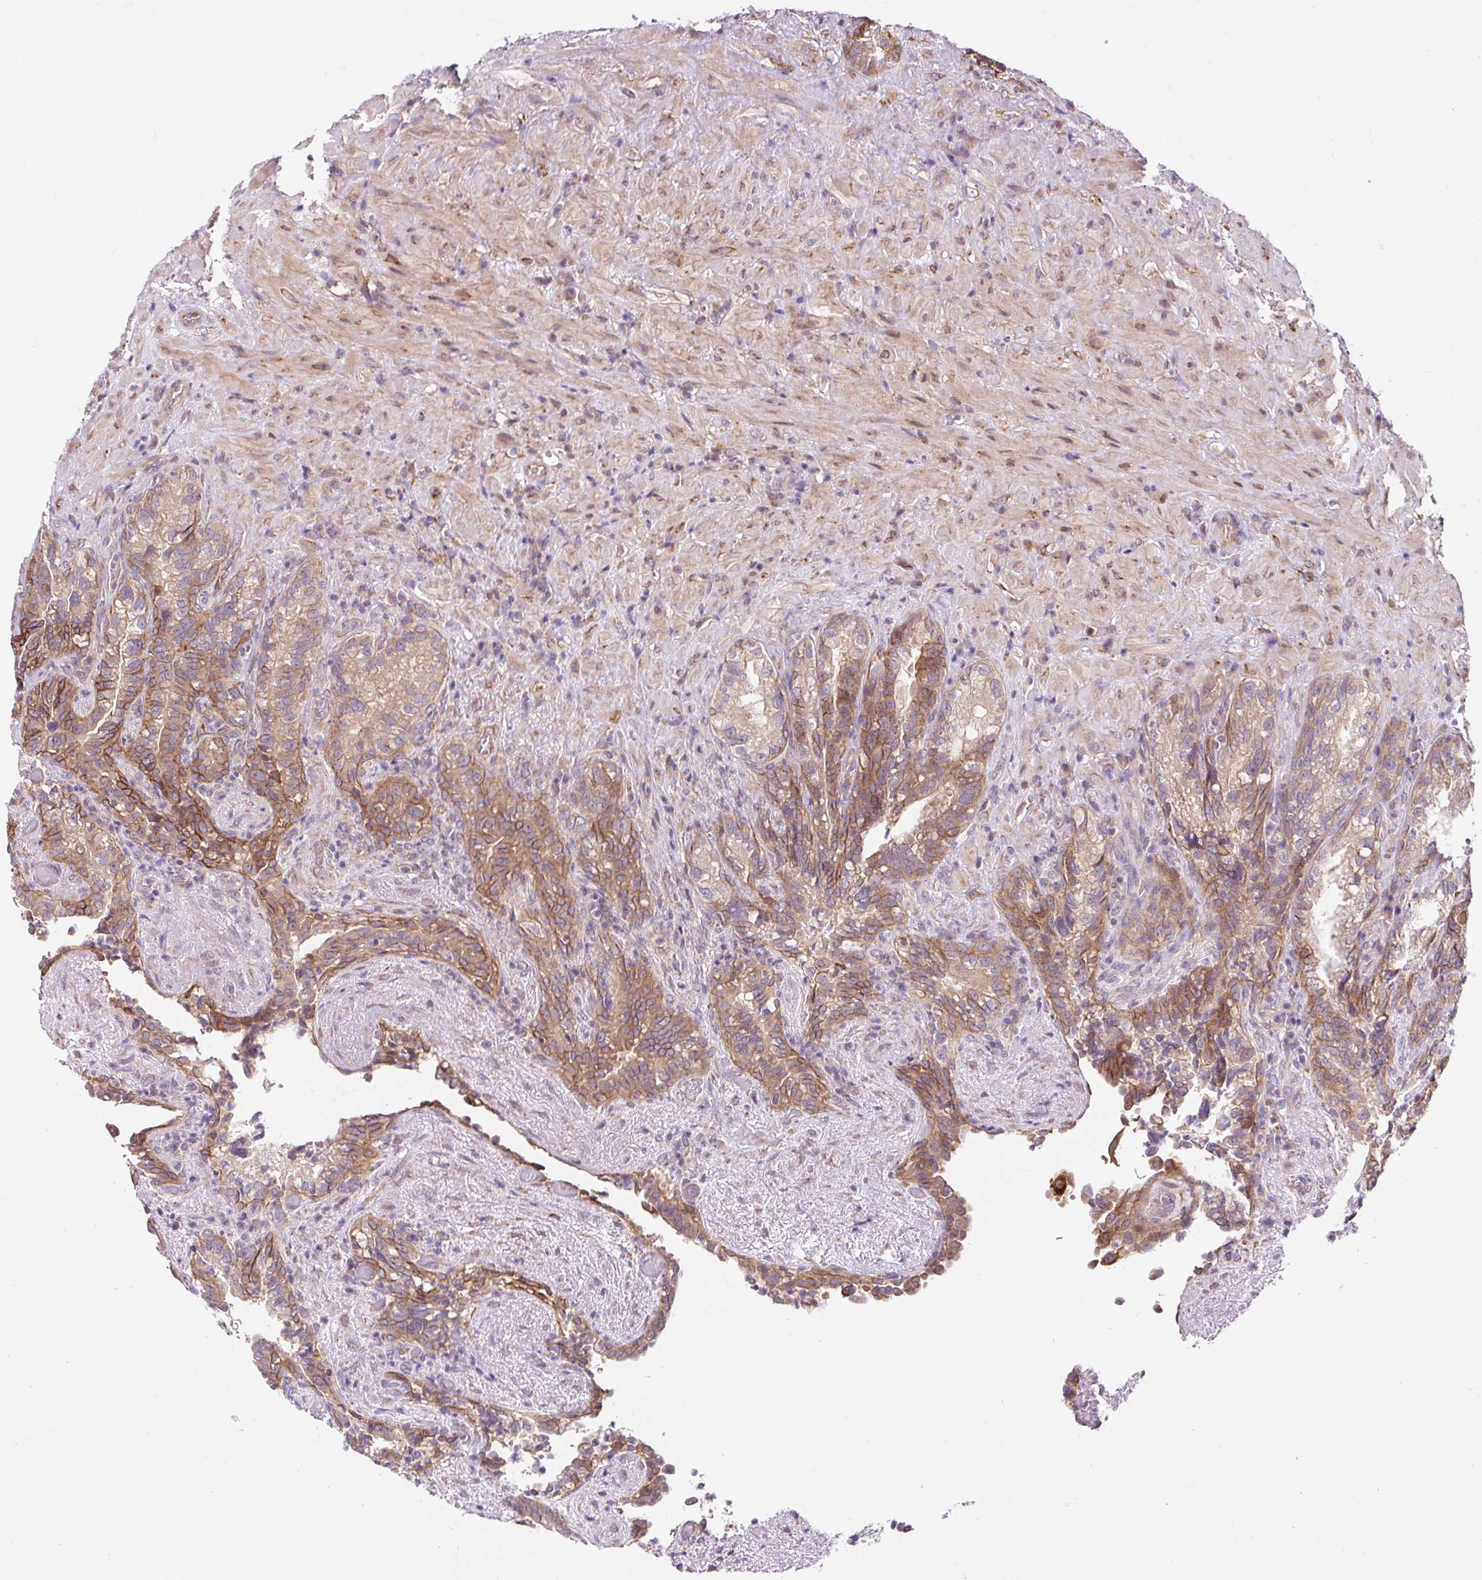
{"staining": {"intensity": "moderate", "quantity": "25%-75%", "location": "cytoplasmic/membranous"}, "tissue": "seminal vesicle", "cell_type": "Glandular cells", "image_type": "normal", "snomed": [{"axis": "morphology", "description": "Normal tissue, NOS"}, {"axis": "topography", "description": "Seminal veicle"}], "caption": "Glandular cells reveal medium levels of moderate cytoplasmic/membranous positivity in approximately 25%-75% of cells in normal seminal vesicle.", "gene": "LYPD5", "patient": {"sex": "male", "age": 68}}